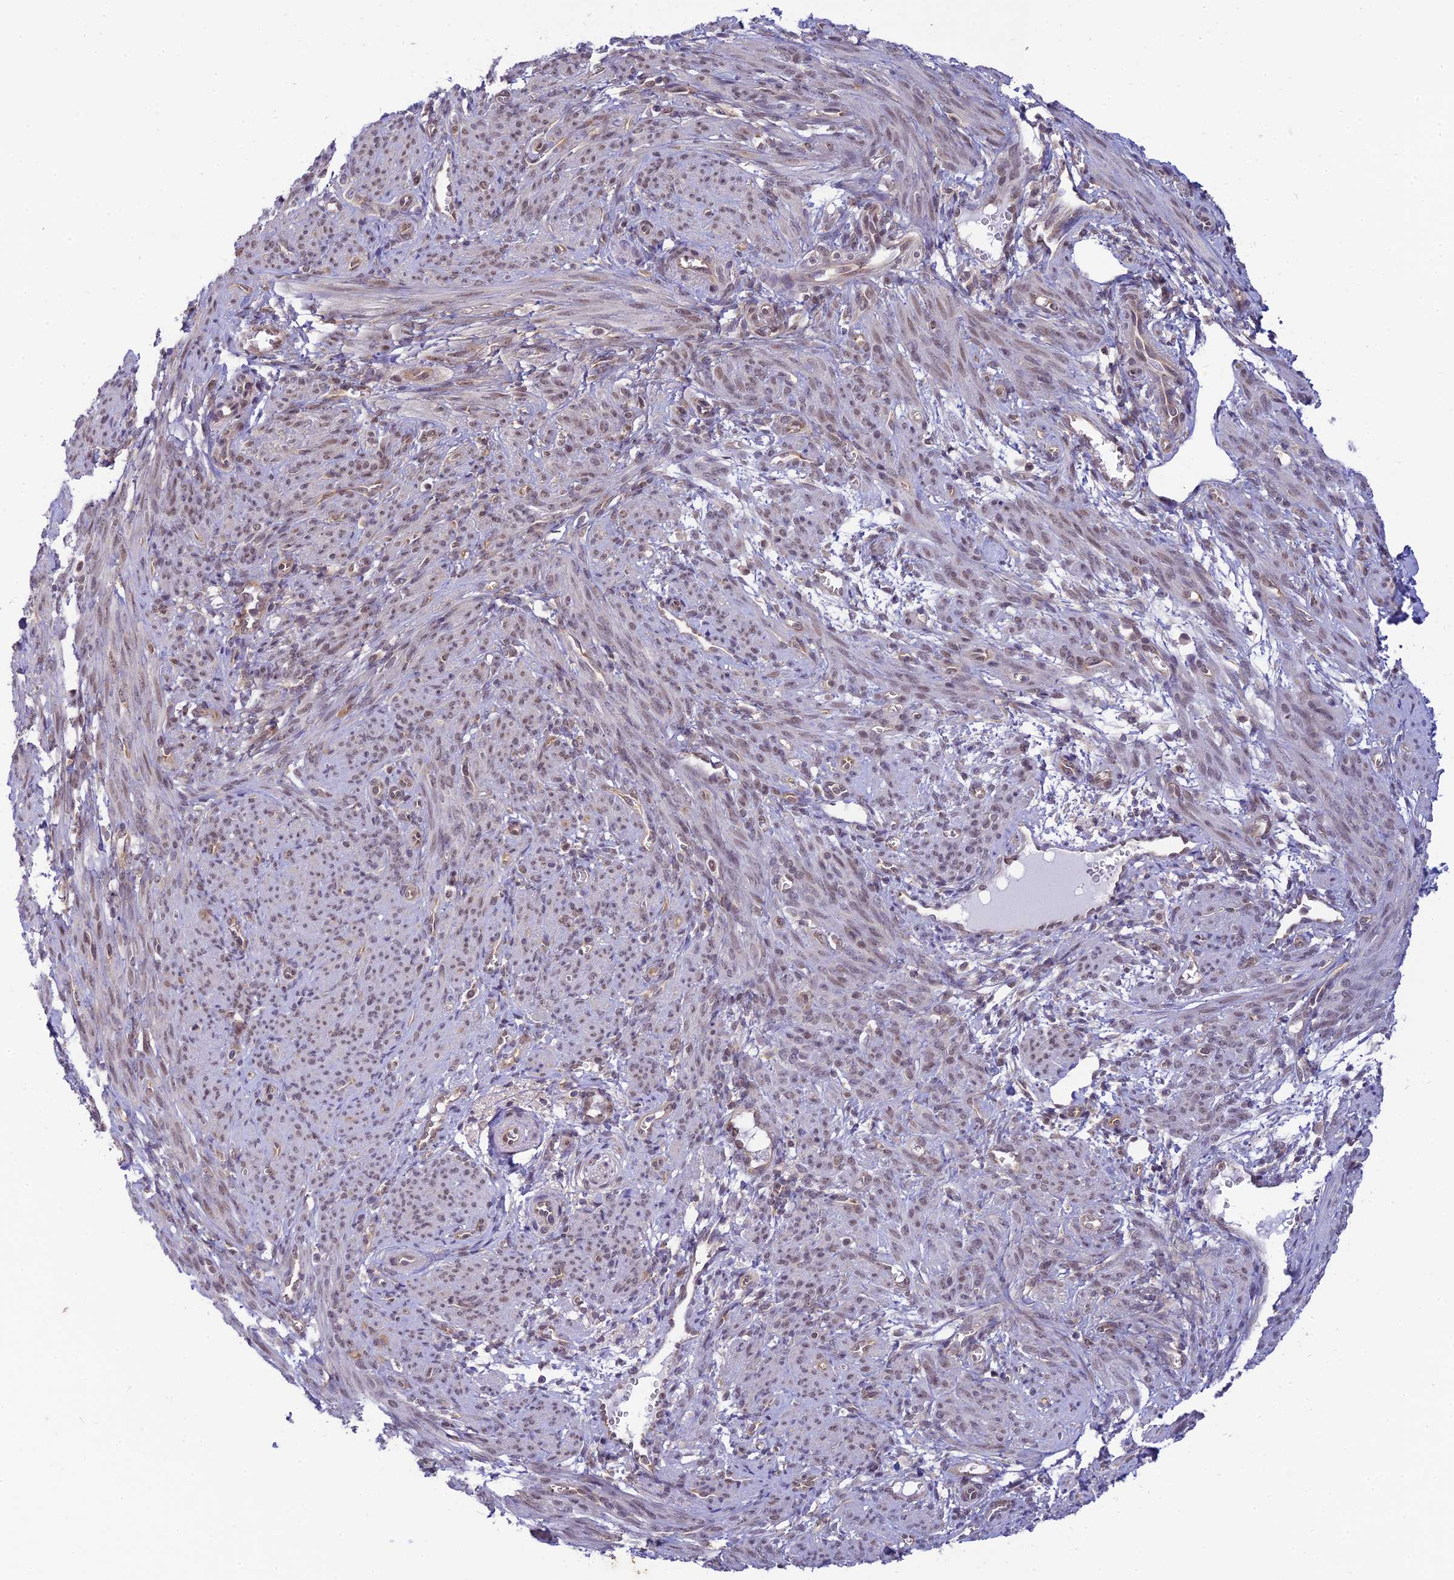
{"staining": {"intensity": "weak", "quantity": "25%-75%", "location": "nuclear"}, "tissue": "smooth muscle", "cell_type": "Smooth muscle cells", "image_type": "normal", "snomed": [{"axis": "morphology", "description": "Normal tissue, NOS"}, {"axis": "topography", "description": "Smooth muscle"}], "caption": "Unremarkable smooth muscle shows weak nuclear positivity in about 25%-75% of smooth muscle cells, visualized by immunohistochemistry.", "gene": "SKIC8", "patient": {"sex": "female", "age": 39}}